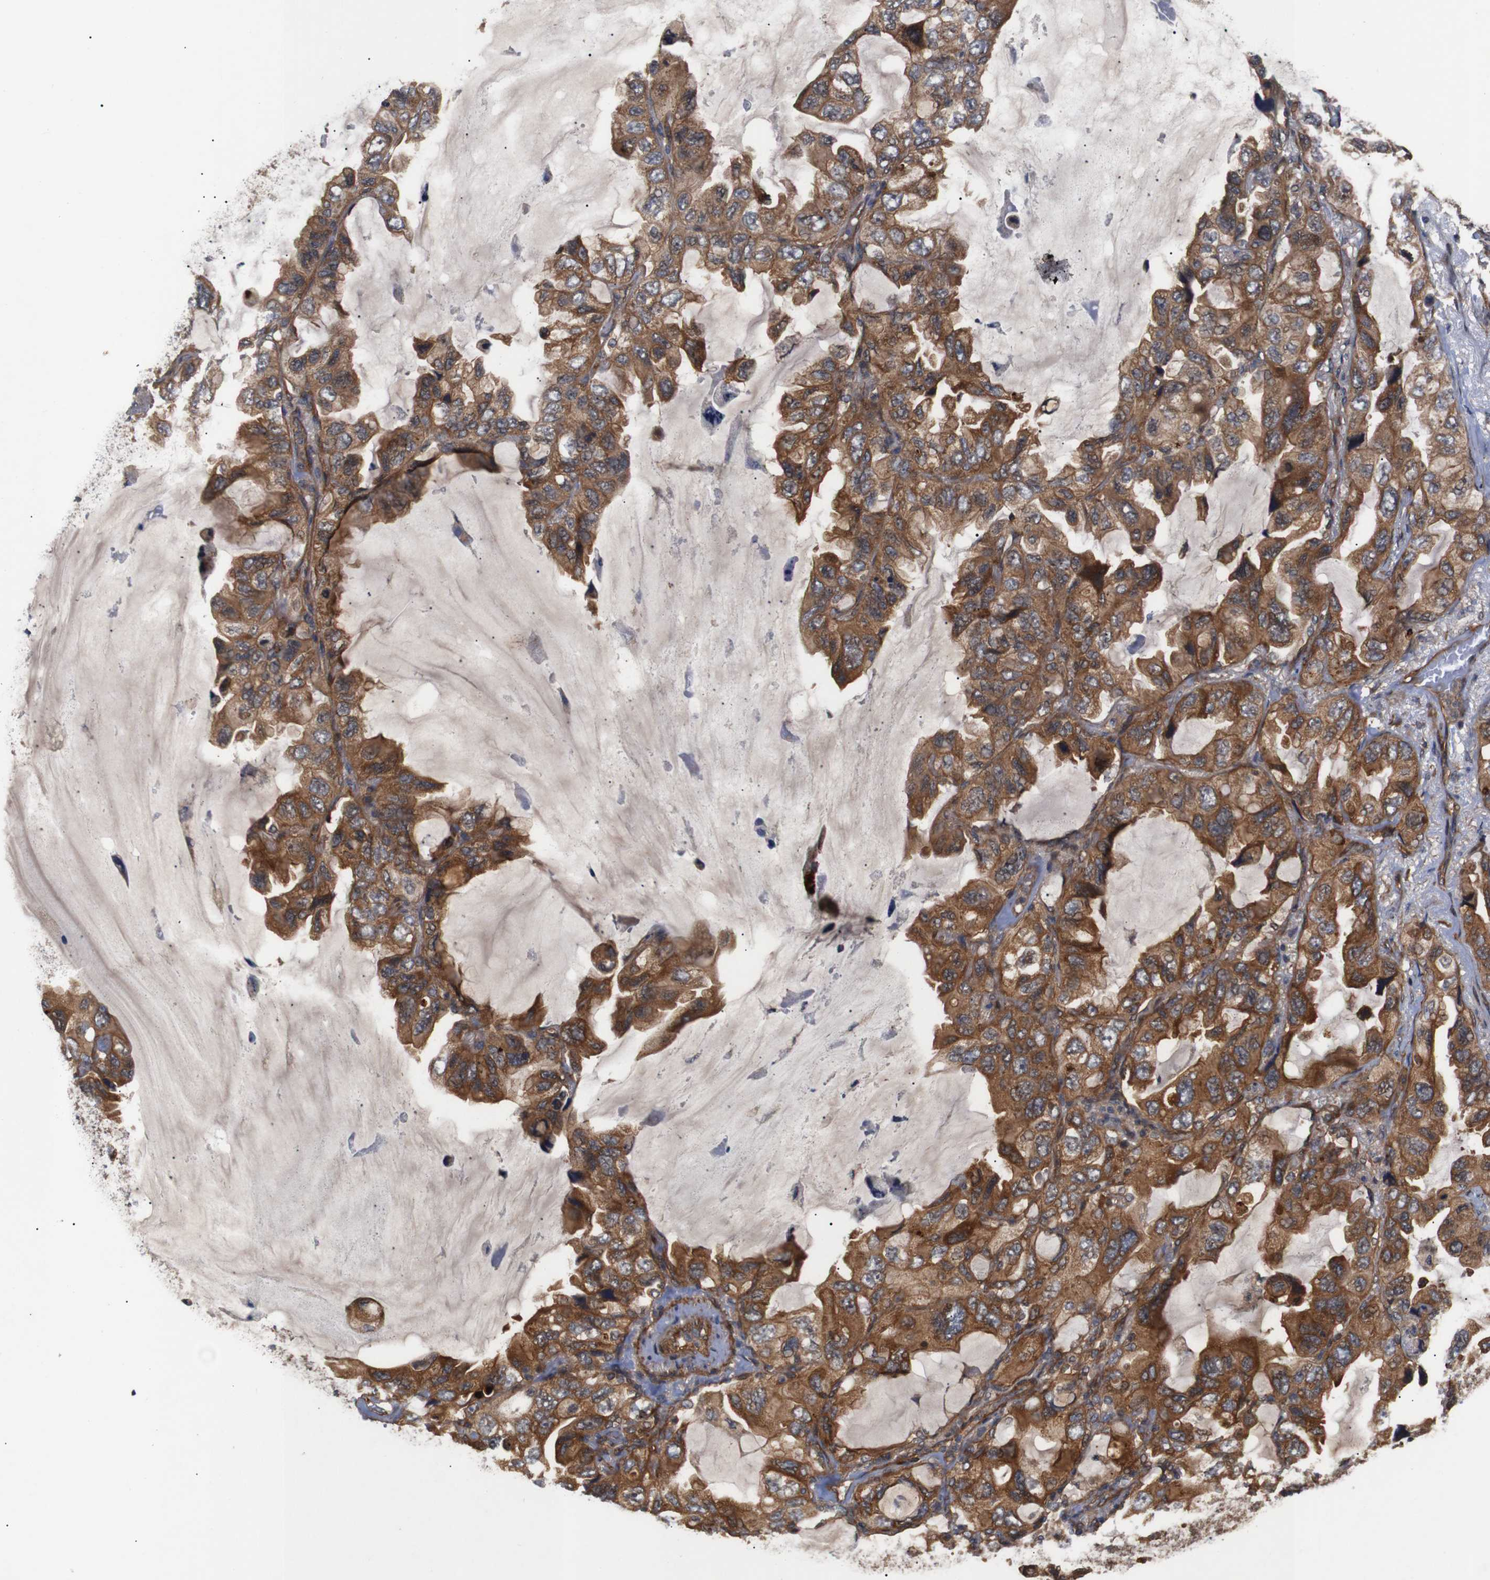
{"staining": {"intensity": "moderate", "quantity": ">75%", "location": "cytoplasmic/membranous"}, "tissue": "lung cancer", "cell_type": "Tumor cells", "image_type": "cancer", "snomed": [{"axis": "morphology", "description": "Squamous cell carcinoma, NOS"}, {"axis": "topography", "description": "Lung"}], "caption": "Immunohistochemistry (DAB) staining of lung cancer (squamous cell carcinoma) reveals moderate cytoplasmic/membranous protein staining in approximately >75% of tumor cells. The protein is stained brown, and the nuclei are stained in blue (DAB (3,3'-diaminobenzidine) IHC with brightfield microscopy, high magnification).", "gene": "PAWR", "patient": {"sex": "female", "age": 73}}